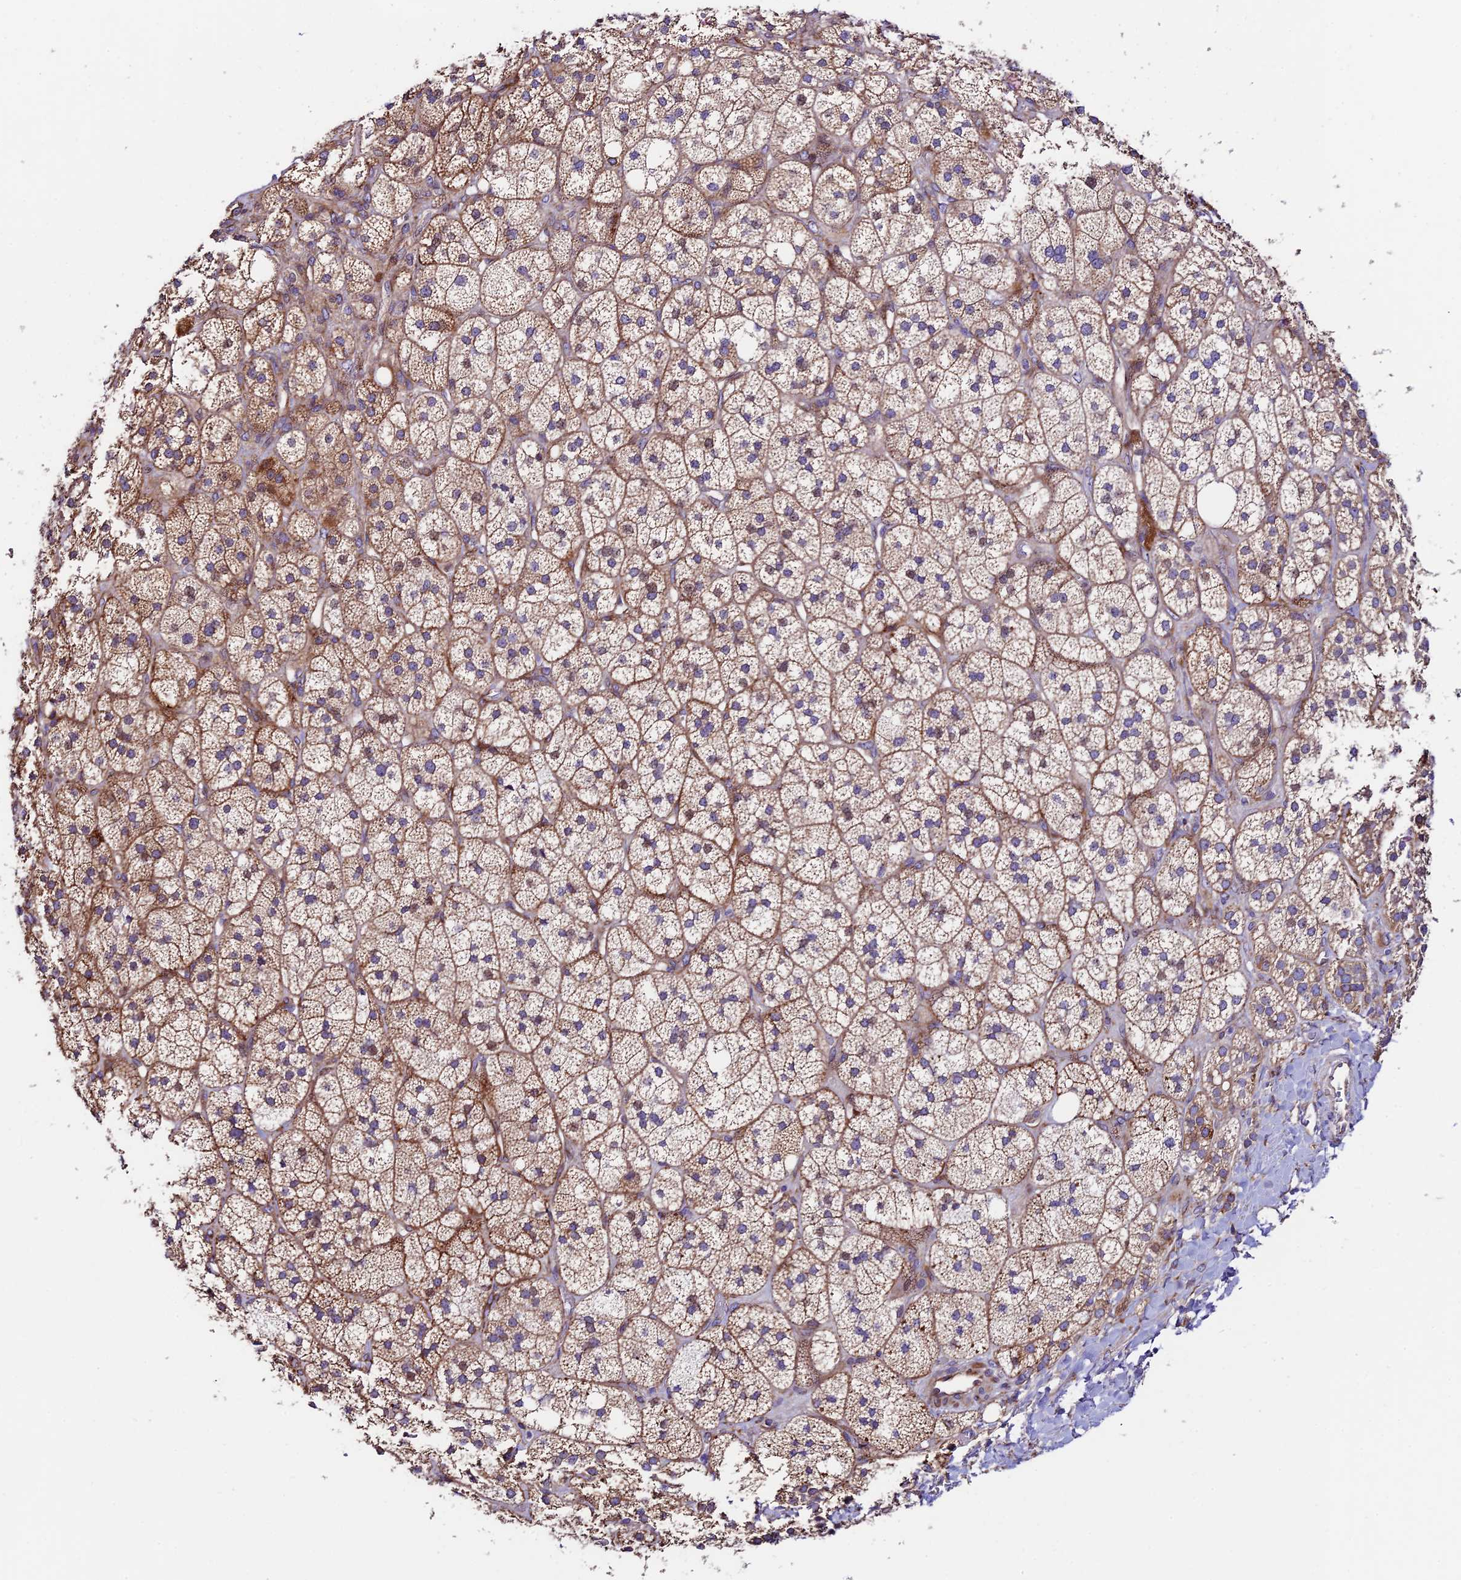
{"staining": {"intensity": "moderate", "quantity": ">75%", "location": "cytoplasmic/membranous"}, "tissue": "adrenal gland", "cell_type": "Glandular cells", "image_type": "normal", "snomed": [{"axis": "morphology", "description": "Normal tissue, NOS"}, {"axis": "topography", "description": "Adrenal gland"}], "caption": "Protein analysis of unremarkable adrenal gland exhibits moderate cytoplasmic/membranous positivity in approximately >75% of glandular cells.", "gene": "VPS13C", "patient": {"sex": "male", "age": 61}}